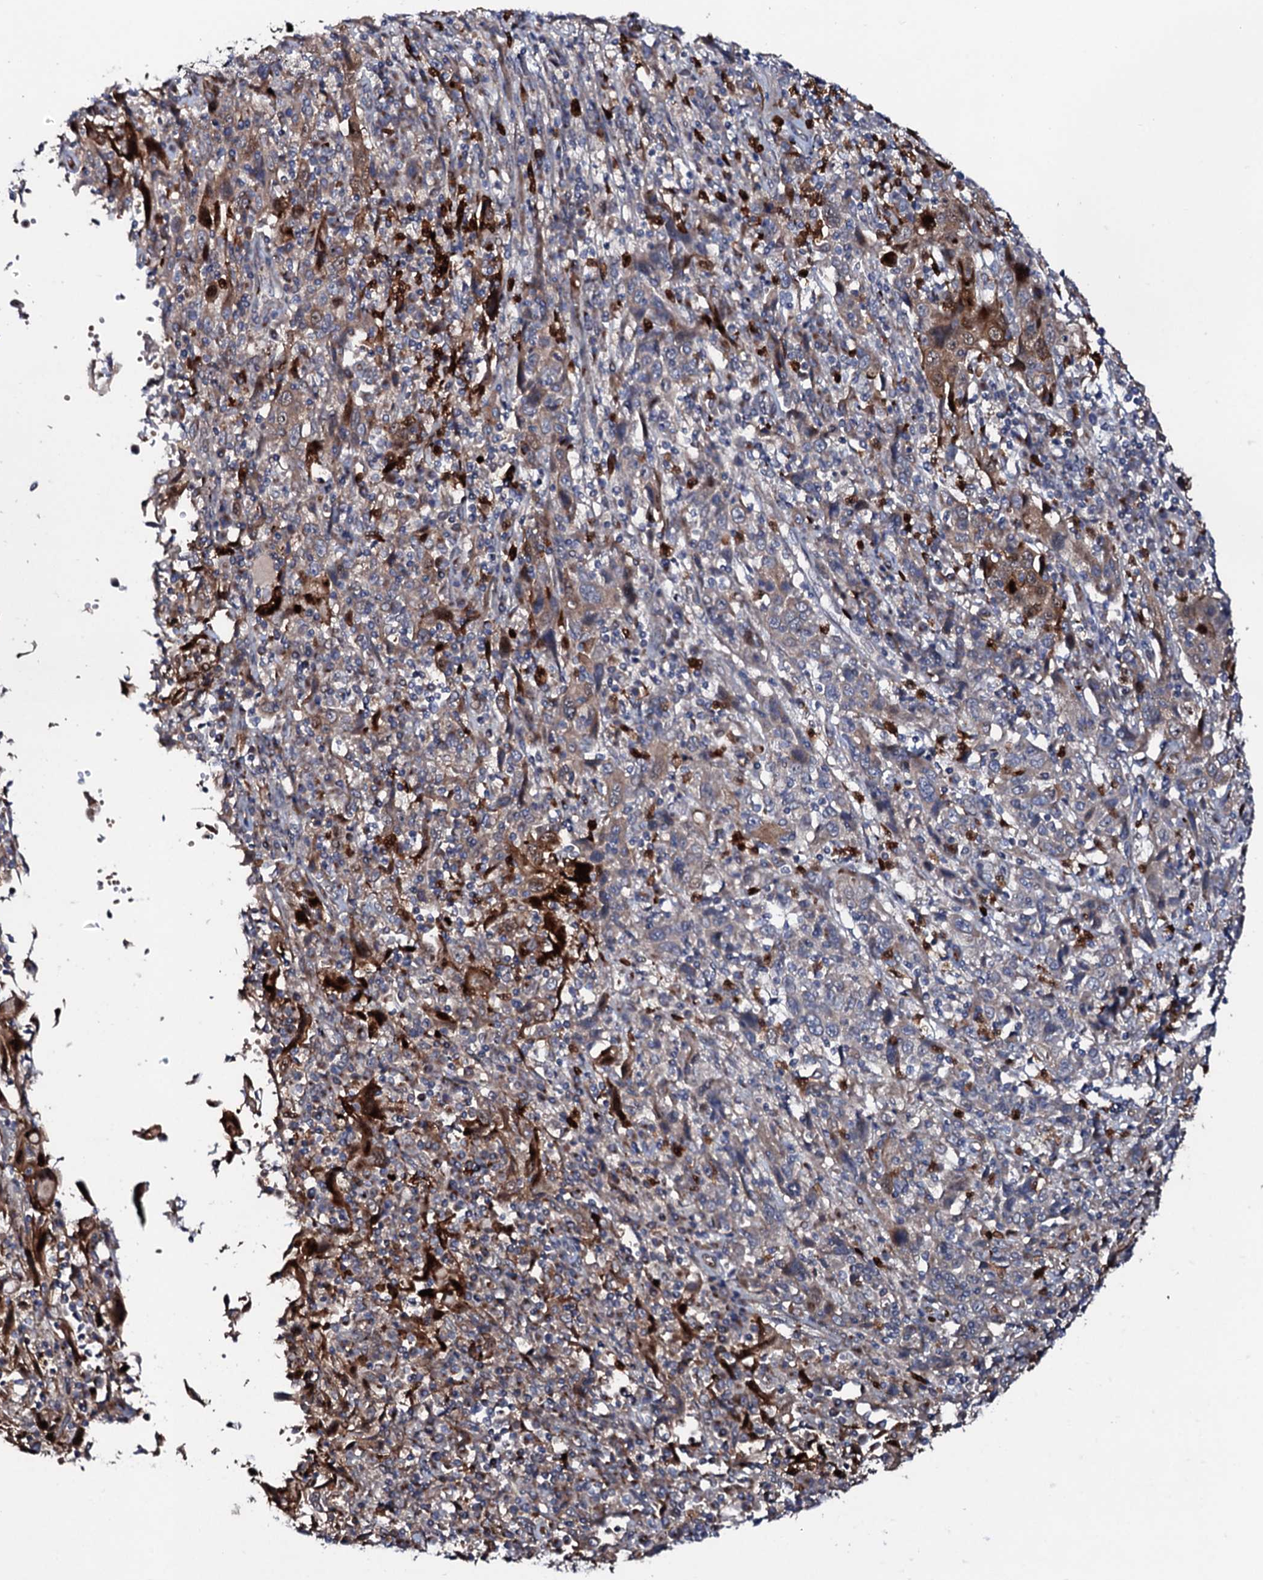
{"staining": {"intensity": "weak", "quantity": "25%-75%", "location": "cytoplasmic/membranous"}, "tissue": "cervical cancer", "cell_type": "Tumor cells", "image_type": "cancer", "snomed": [{"axis": "morphology", "description": "Squamous cell carcinoma, NOS"}, {"axis": "topography", "description": "Cervix"}], "caption": "A brown stain shows weak cytoplasmic/membranous expression of a protein in cervical squamous cell carcinoma tumor cells.", "gene": "COG6", "patient": {"sex": "female", "age": 46}}